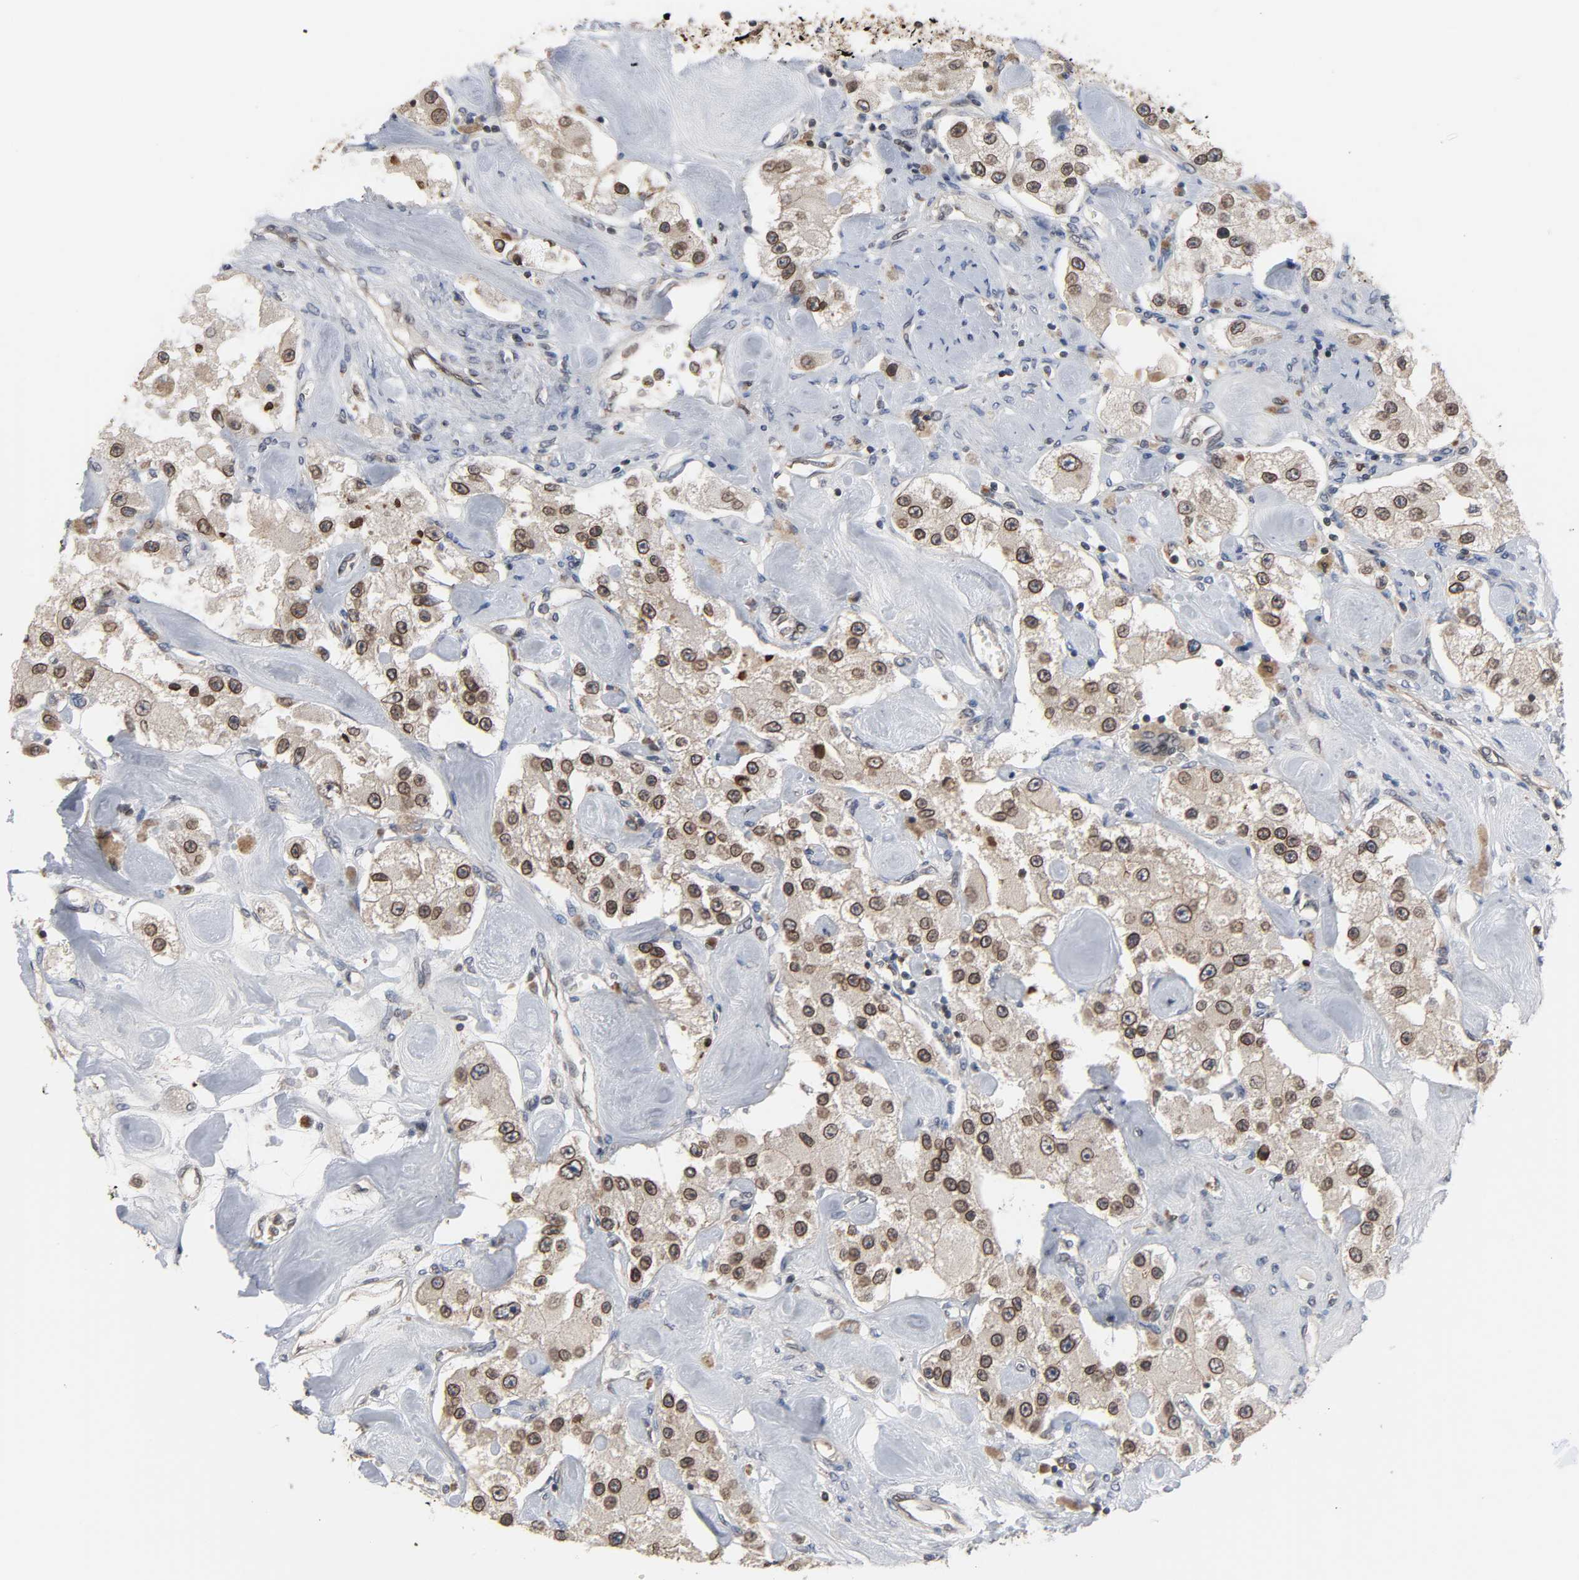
{"staining": {"intensity": "strong", "quantity": ">75%", "location": "cytoplasmic/membranous,nuclear"}, "tissue": "carcinoid", "cell_type": "Tumor cells", "image_type": "cancer", "snomed": [{"axis": "morphology", "description": "Carcinoid, malignant, NOS"}, {"axis": "topography", "description": "Pancreas"}], "caption": "This is an image of immunohistochemistry staining of carcinoid, which shows strong expression in the cytoplasmic/membranous and nuclear of tumor cells.", "gene": "CCDC175", "patient": {"sex": "male", "age": 41}}